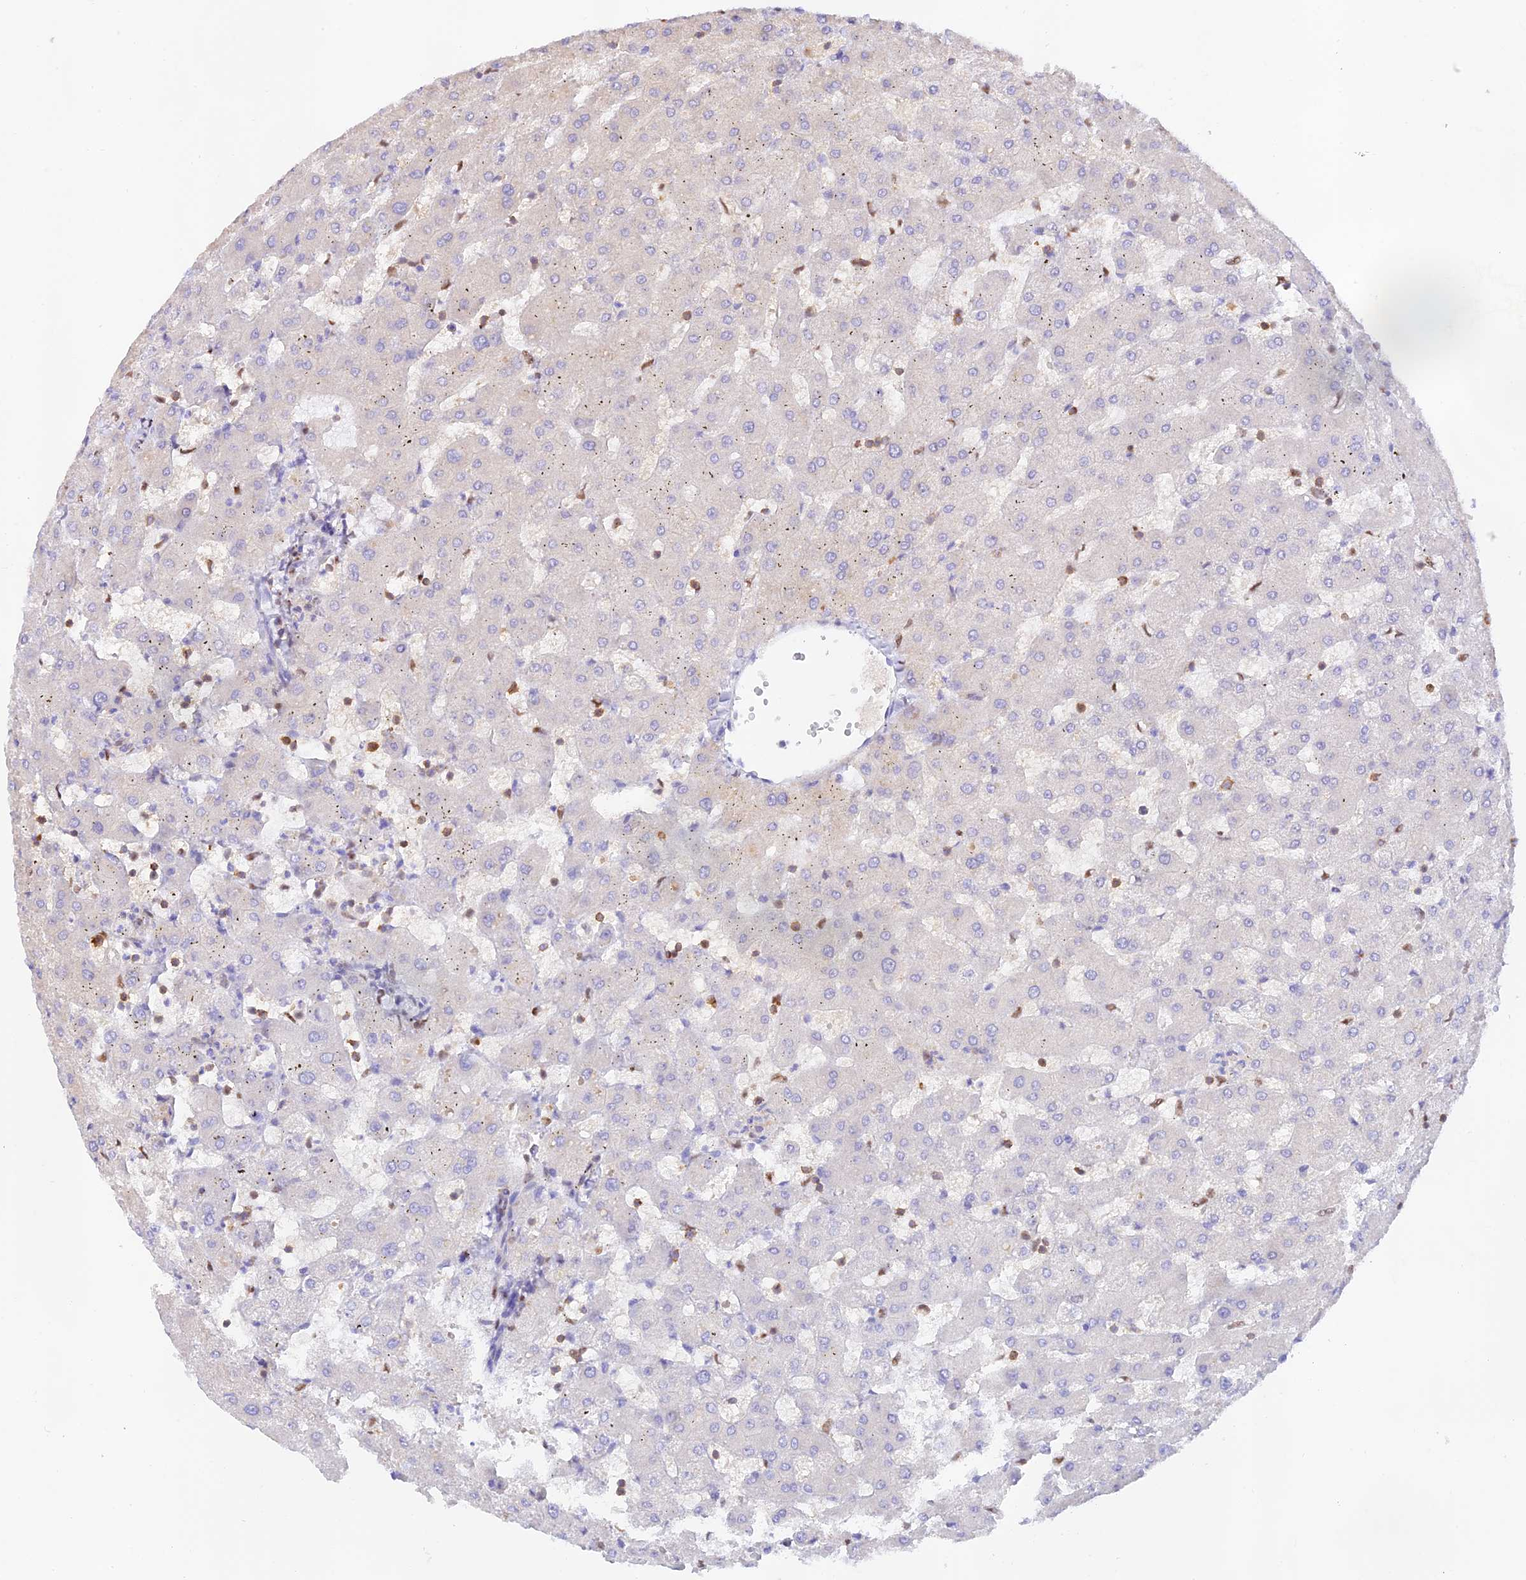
{"staining": {"intensity": "negative", "quantity": "none", "location": "none"}, "tissue": "liver", "cell_type": "Cholangiocytes", "image_type": "normal", "snomed": [{"axis": "morphology", "description": "Normal tissue, NOS"}, {"axis": "topography", "description": "Liver"}], "caption": "Histopathology image shows no significant protein positivity in cholangiocytes of unremarkable liver.", "gene": "DENND1C", "patient": {"sex": "female", "age": 63}}